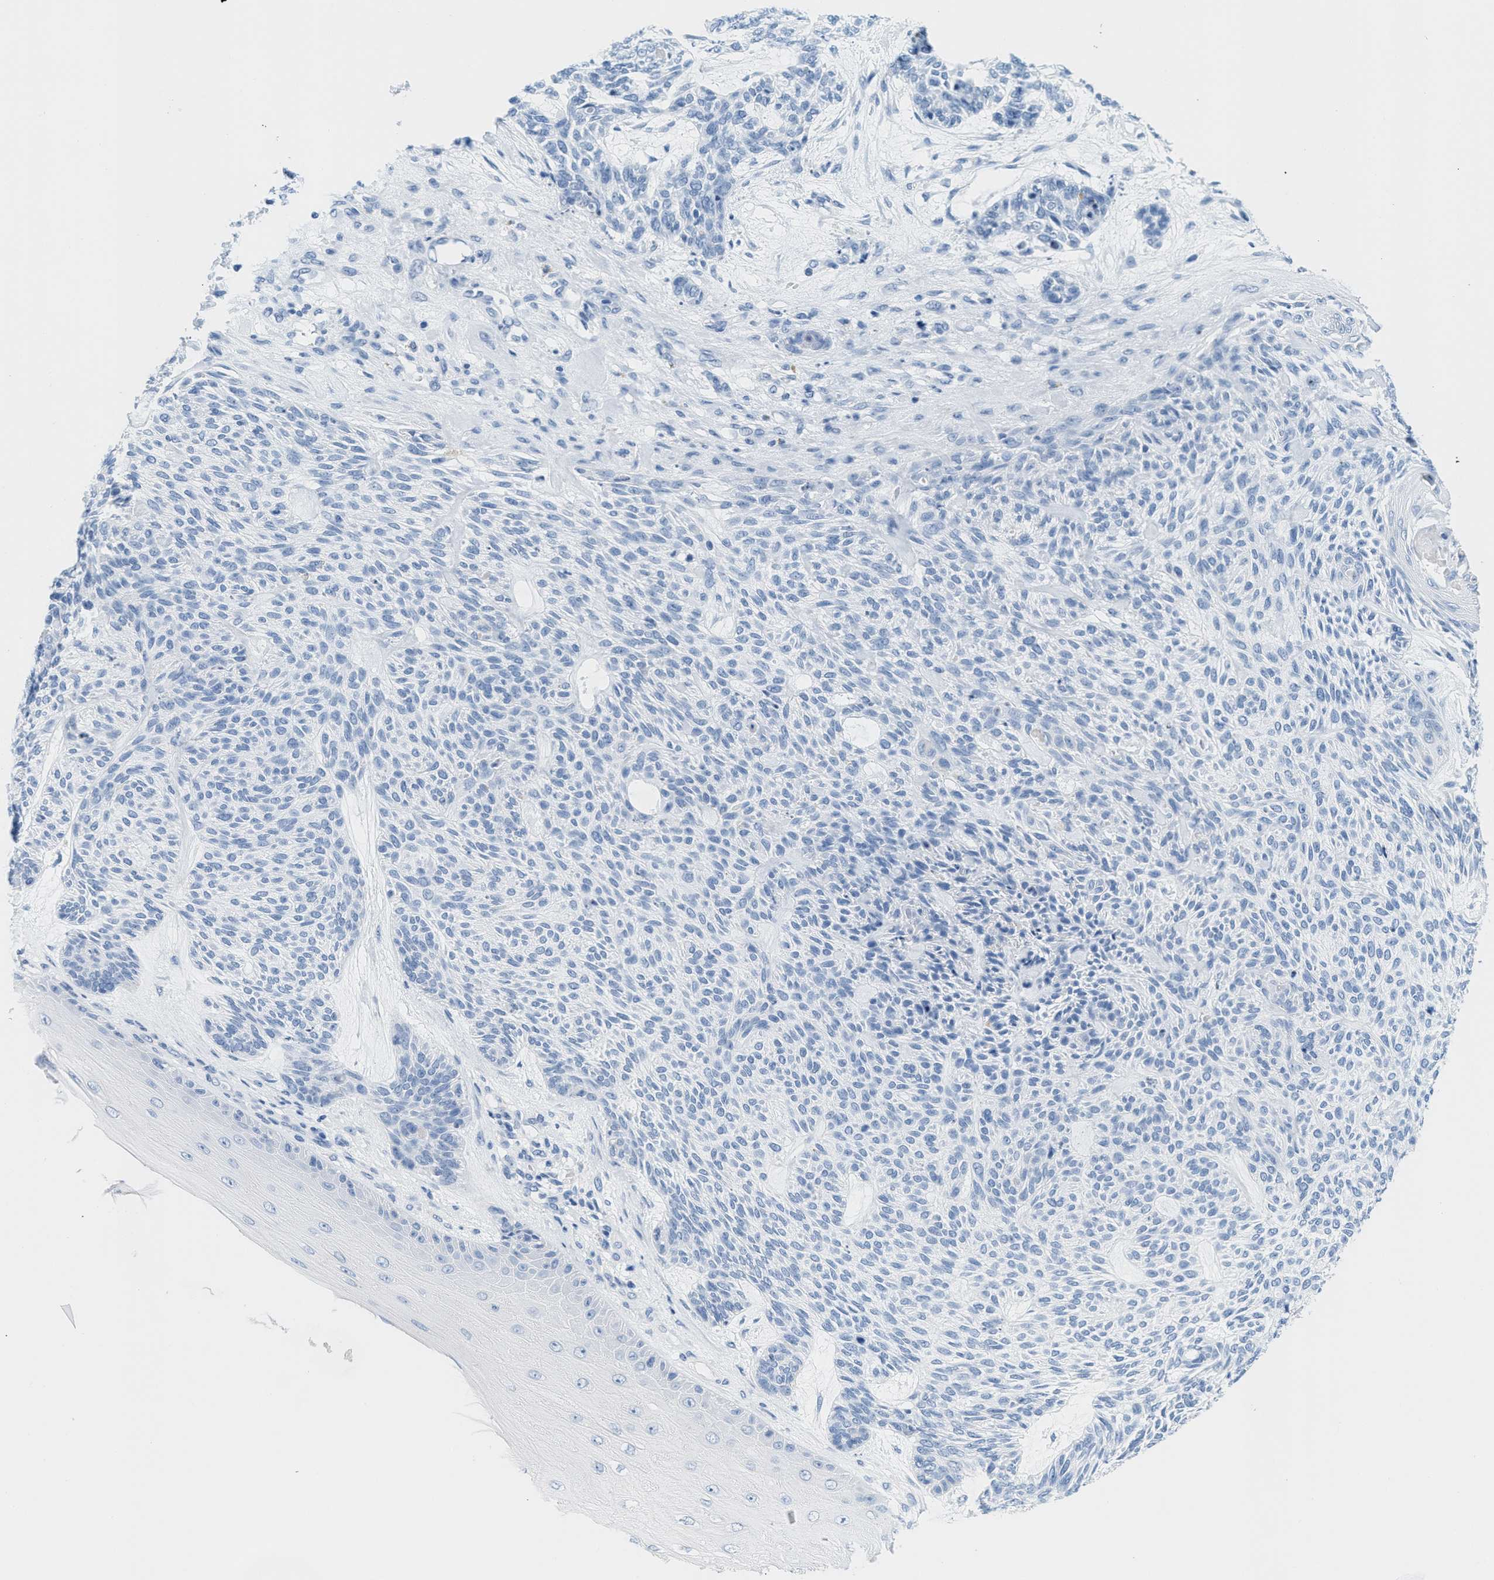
{"staining": {"intensity": "negative", "quantity": "none", "location": "none"}, "tissue": "skin cancer", "cell_type": "Tumor cells", "image_type": "cancer", "snomed": [{"axis": "morphology", "description": "Basal cell carcinoma"}, {"axis": "topography", "description": "Skin"}], "caption": "The micrograph demonstrates no significant expression in tumor cells of basal cell carcinoma (skin).", "gene": "GPM6A", "patient": {"sex": "male", "age": 55}}